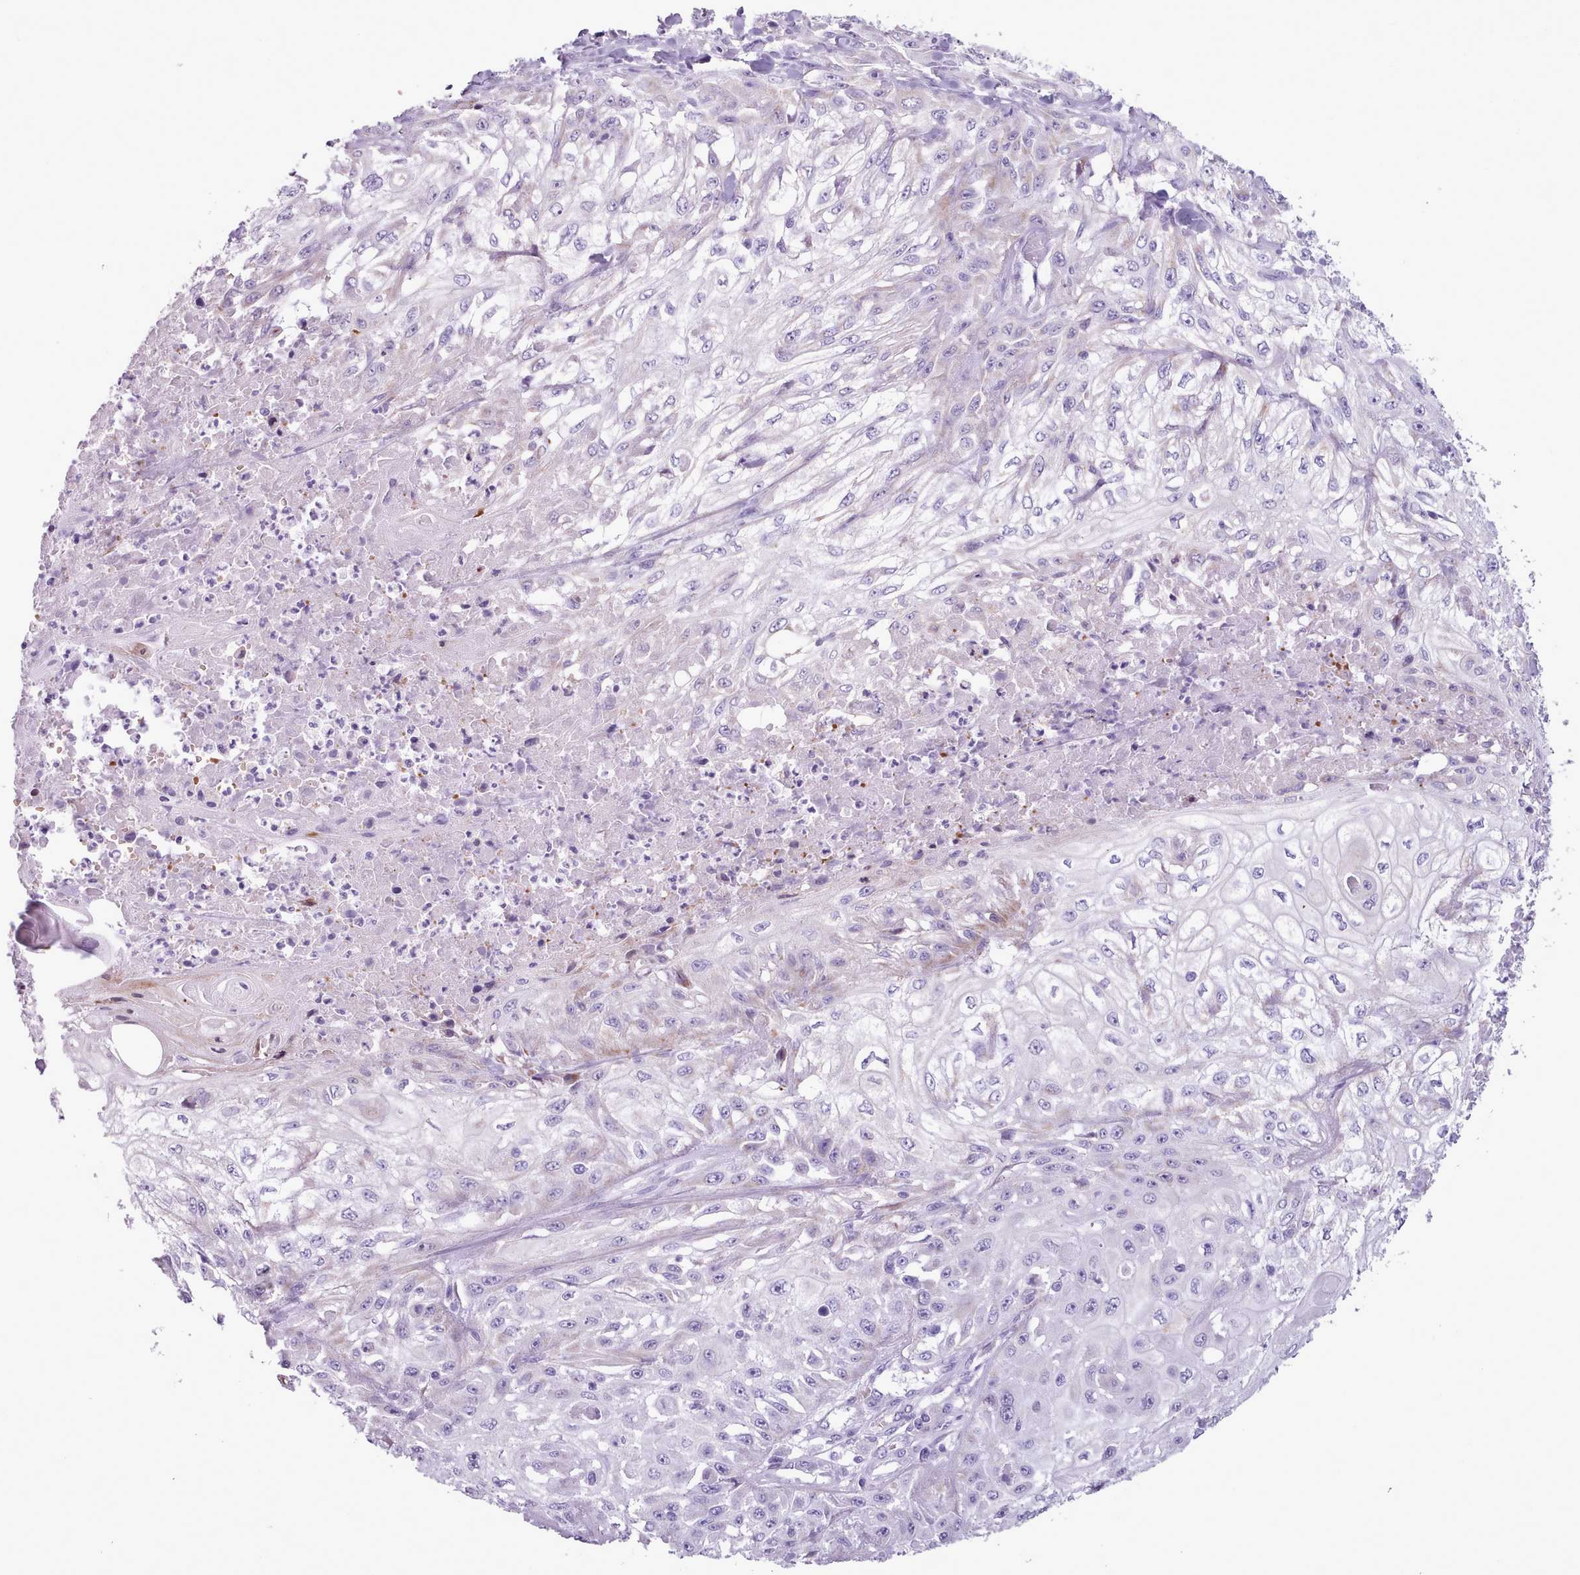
{"staining": {"intensity": "negative", "quantity": "none", "location": "none"}, "tissue": "skin cancer", "cell_type": "Tumor cells", "image_type": "cancer", "snomed": [{"axis": "morphology", "description": "Squamous cell carcinoma, NOS"}, {"axis": "morphology", "description": "Squamous cell carcinoma, metastatic, NOS"}, {"axis": "topography", "description": "Skin"}, {"axis": "topography", "description": "Lymph node"}], "caption": "The photomicrograph displays no staining of tumor cells in skin cancer (squamous cell carcinoma).", "gene": "AK4", "patient": {"sex": "male", "age": 75}}